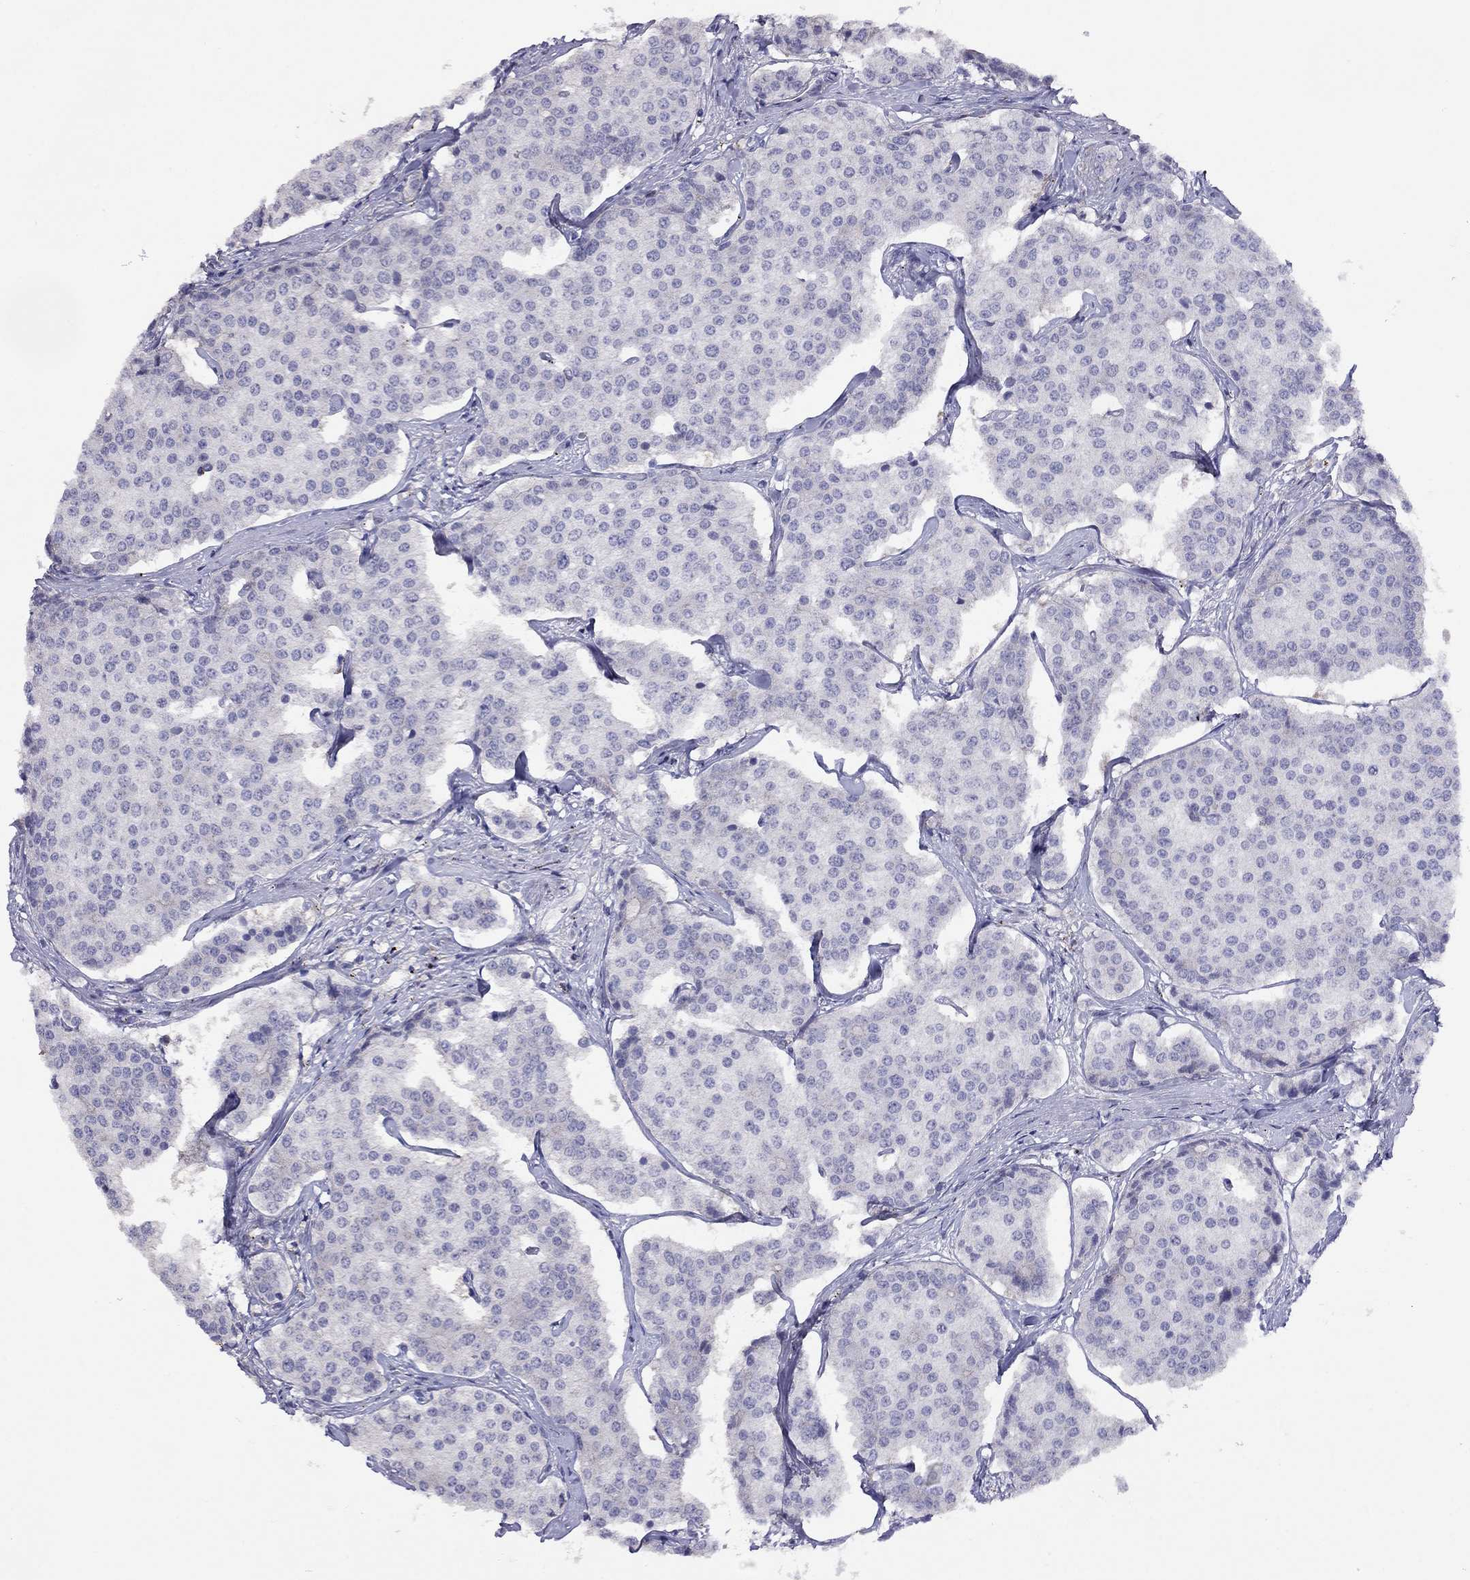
{"staining": {"intensity": "negative", "quantity": "none", "location": "none"}, "tissue": "carcinoid", "cell_type": "Tumor cells", "image_type": "cancer", "snomed": [{"axis": "morphology", "description": "Carcinoid, malignant, NOS"}, {"axis": "topography", "description": "Small intestine"}], "caption": "The IHC photomicrograph has no significant expression in tumor cells of carcinoid (malignant) tissue. (DAB (3,3'-diaminobenzidine) IHC, high magnification).", "gene": "MAGEB4", "patient": {"sex": "female", "age": 65}}